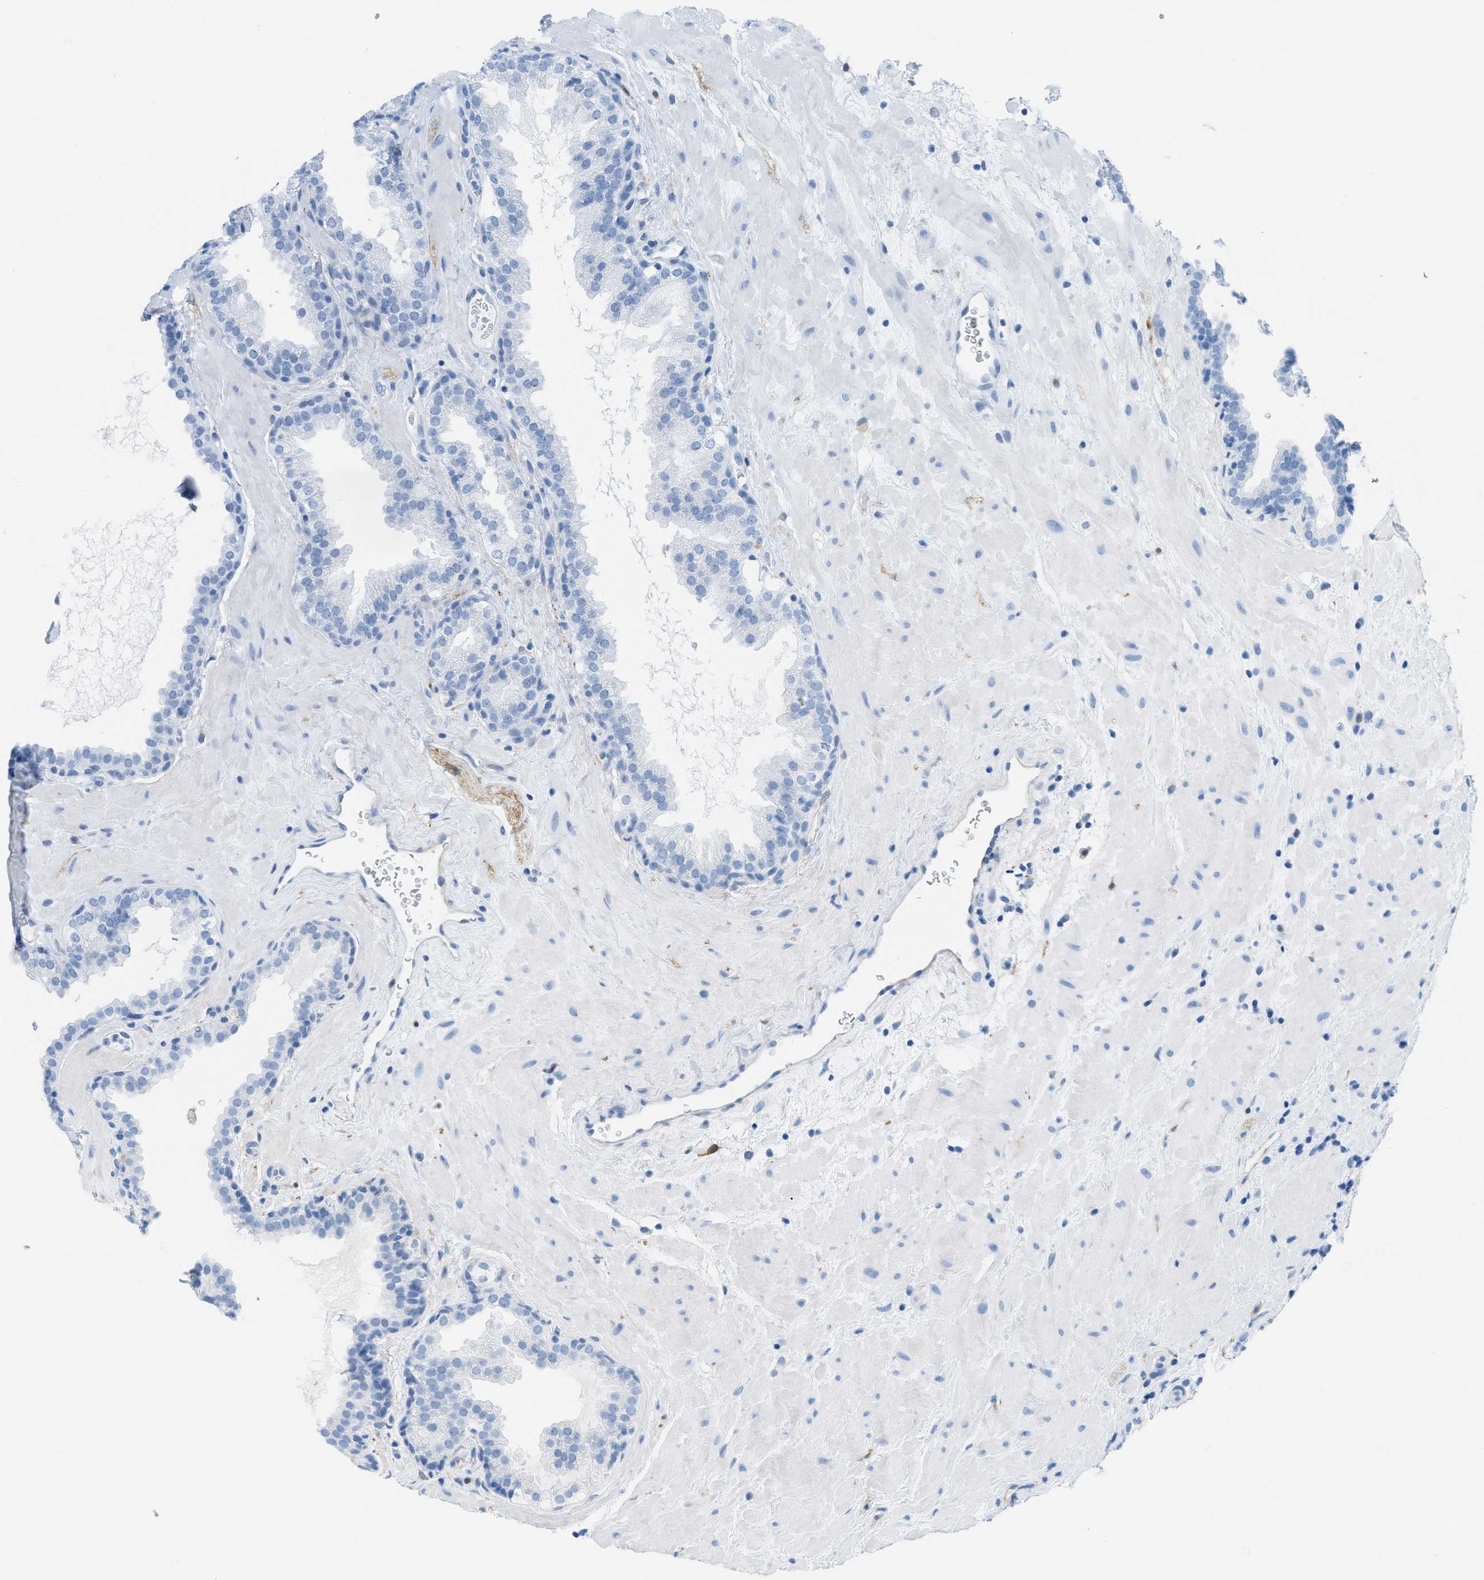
{"staining": {"intensity": "negative", "quantity": "none", "location": "none"}, "tissue": "prostate", "cell_type": "Glandular cells", "image_type": "normal", "snomed": [{"axis": "morphology", "description": "Normal tissue, NOS"}, {"axis": "topography", "description": "Prostate"}], "caption": "High magnification brightfield microscopy of normal prostate stained with DAB (3,3'-diaminobenzidine) (brown) and counterstained with hematoxylin (blue): glandular cells show no significant expression.", "gene": "ASGR1", "patient": {"sex": "male", "age": 51}}